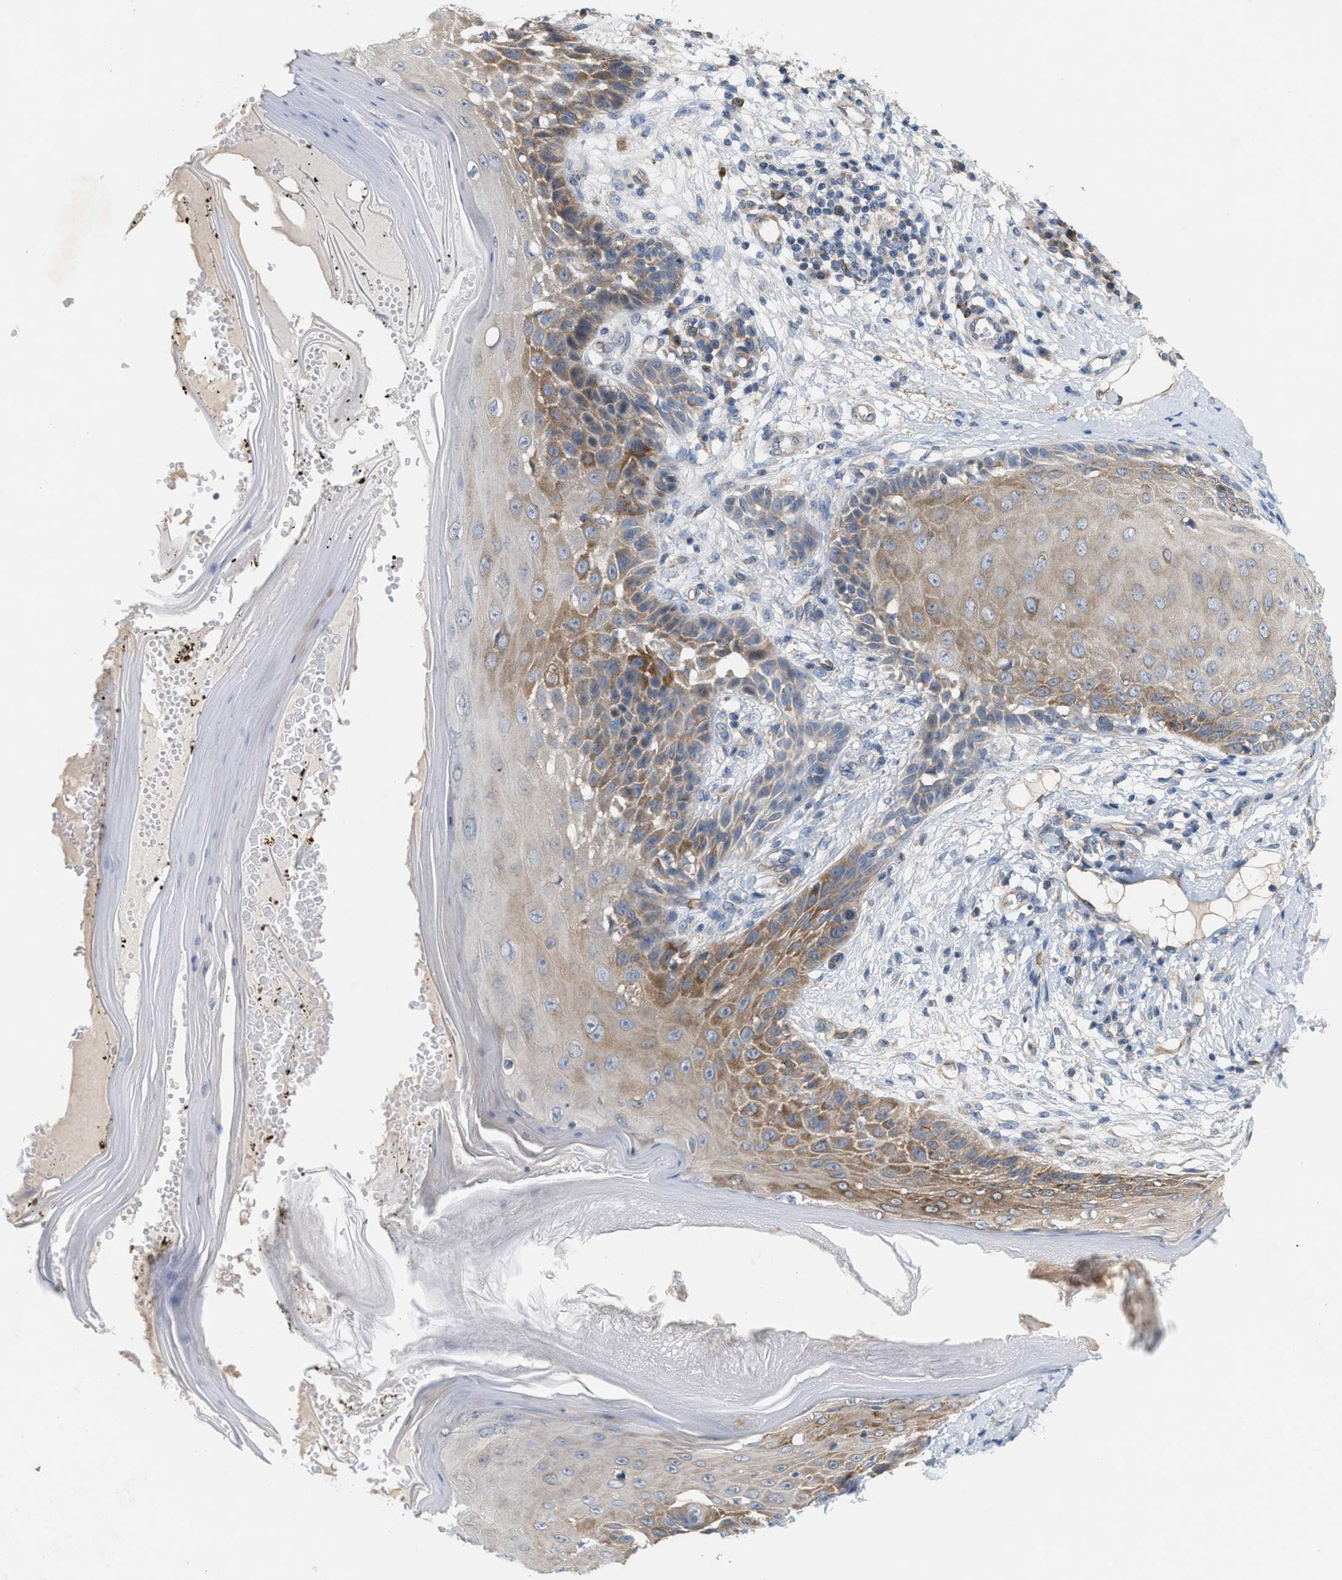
{"staining": {"intensity": "negative", "quantity": "none", "location": "none"}, "tissue": "skin", "cell_type": "Fibroblasts", "image_type": "normal", "snomed": [{"axis": "morphology", "description": "Normal tissue, NOS"}, {"axis": "topography", "description": "Skin"}, {"axis": "topography", "description": "Peripheral nerve tissue"}], "caption": "This histopathology image is of normal skin stained with IHC to label a protein in brown with the nuclei are counter-stained blue. There is no staining in fibroblasts. Brightfield microscopy of immunohistochemistry stained with DAB (3,3'-diaminobenzidine) (brown) and hematoxylin (blue), captured at high magnification.", "gene": "UBAP2", "patient": {"sex": "male", "age": 24}}